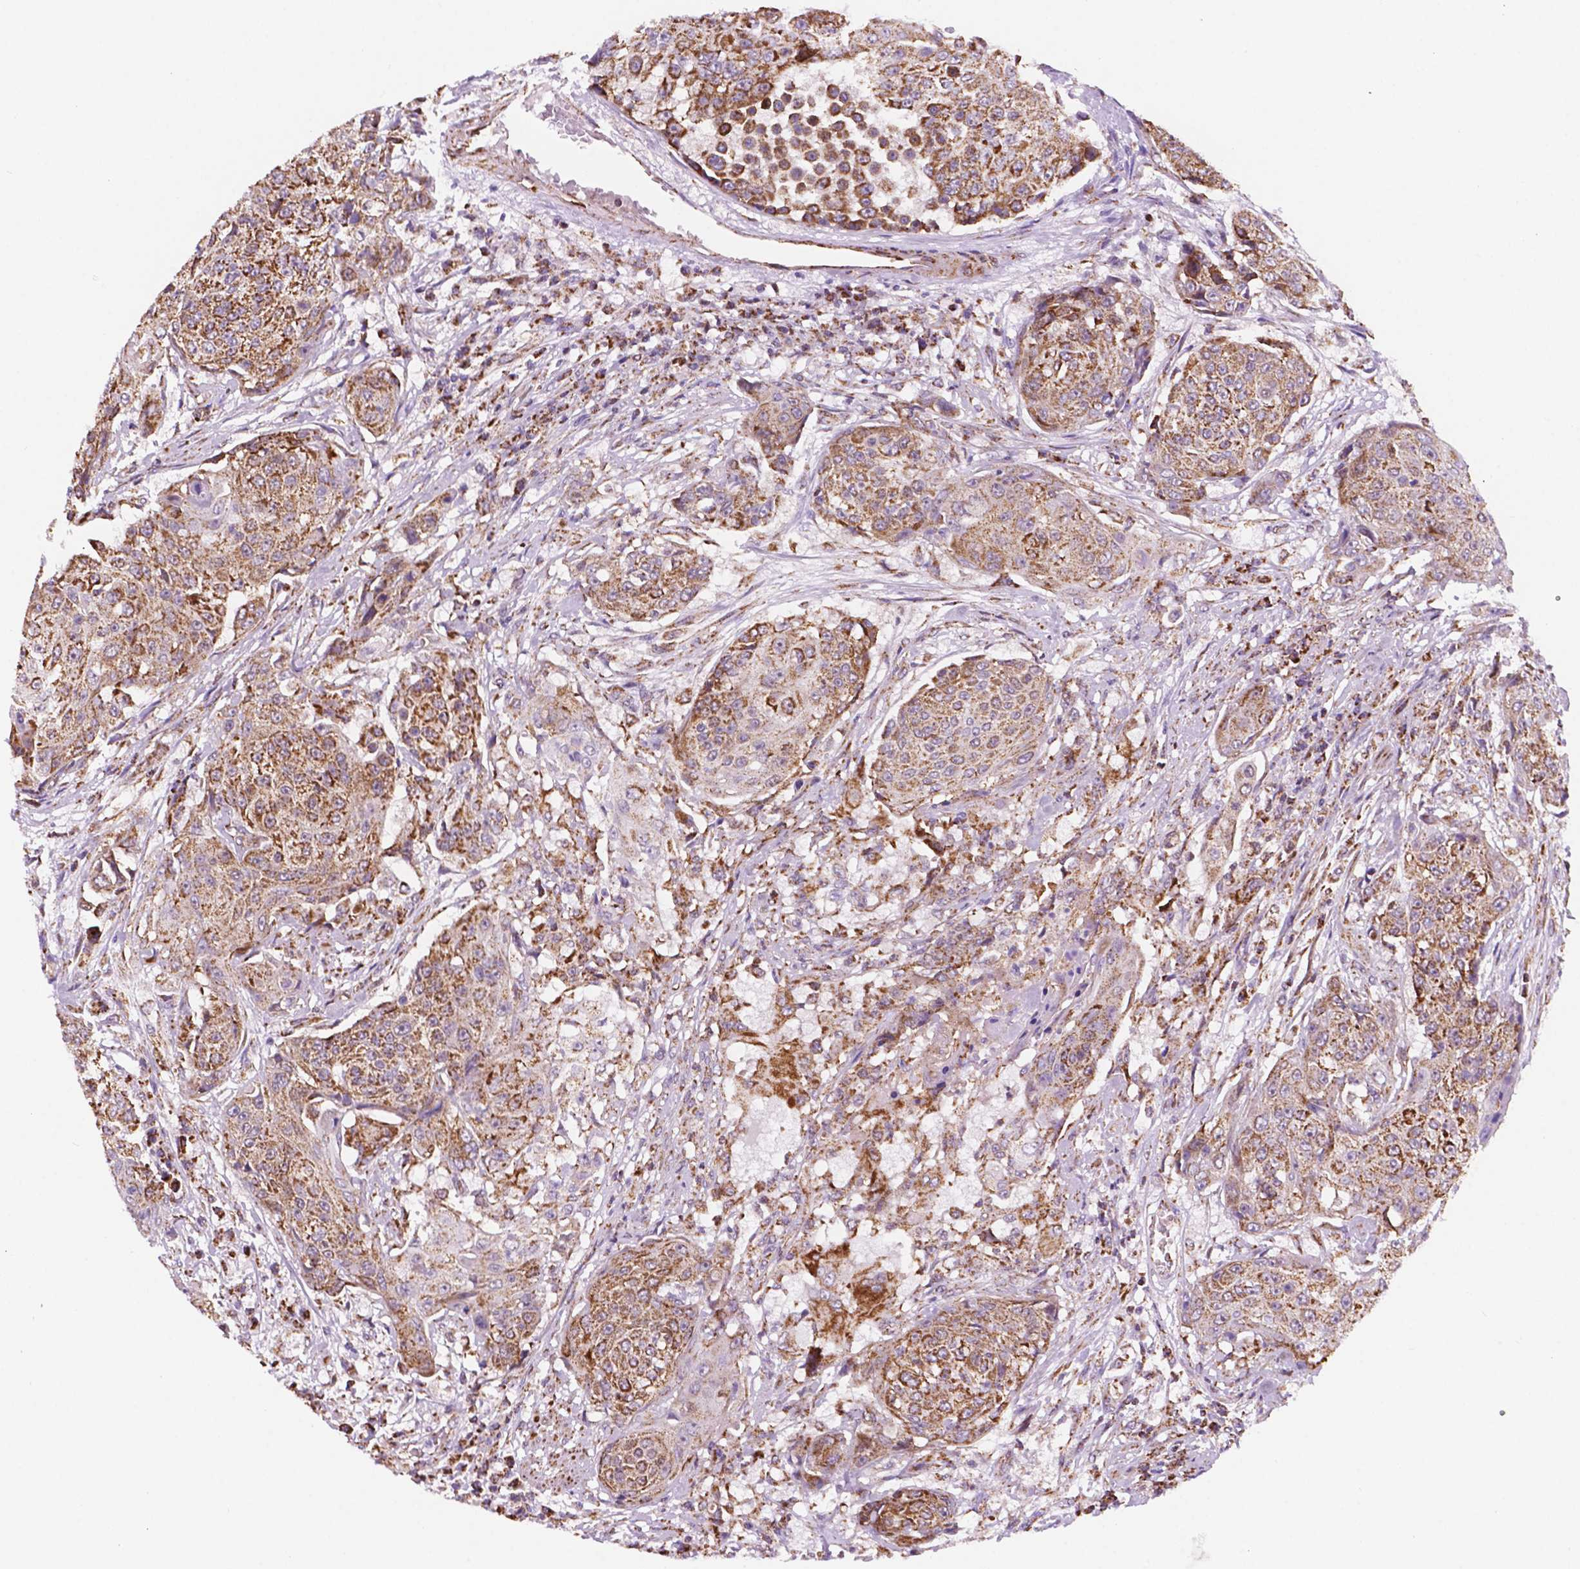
{"staining": {"intensity": "moderate", "quantity": ">75%", "location": "cytoplasmic/membranous"}, "tissue": "urothelial cancer", "cell_type": "Tumor cells", "image_type": "cancer", "snomed": [{"axis": "morphology", "description": "Urothelial carcinoma, High grade"}, {"axis": "topography", "description": "Urinary bladder"}], "caption": "Immunohistochemistry micrograph of neoplastic tissue: urothelial cancer stained using IHC exhibits medium levels of moderate protein expression localized specifically in the cytoplasmic/membranous of tumor cells, appearing as a cytoplasmic/membranous brown color.", "gene": "GEMIN4", "patient": {"sex": "female", "age": 63}}